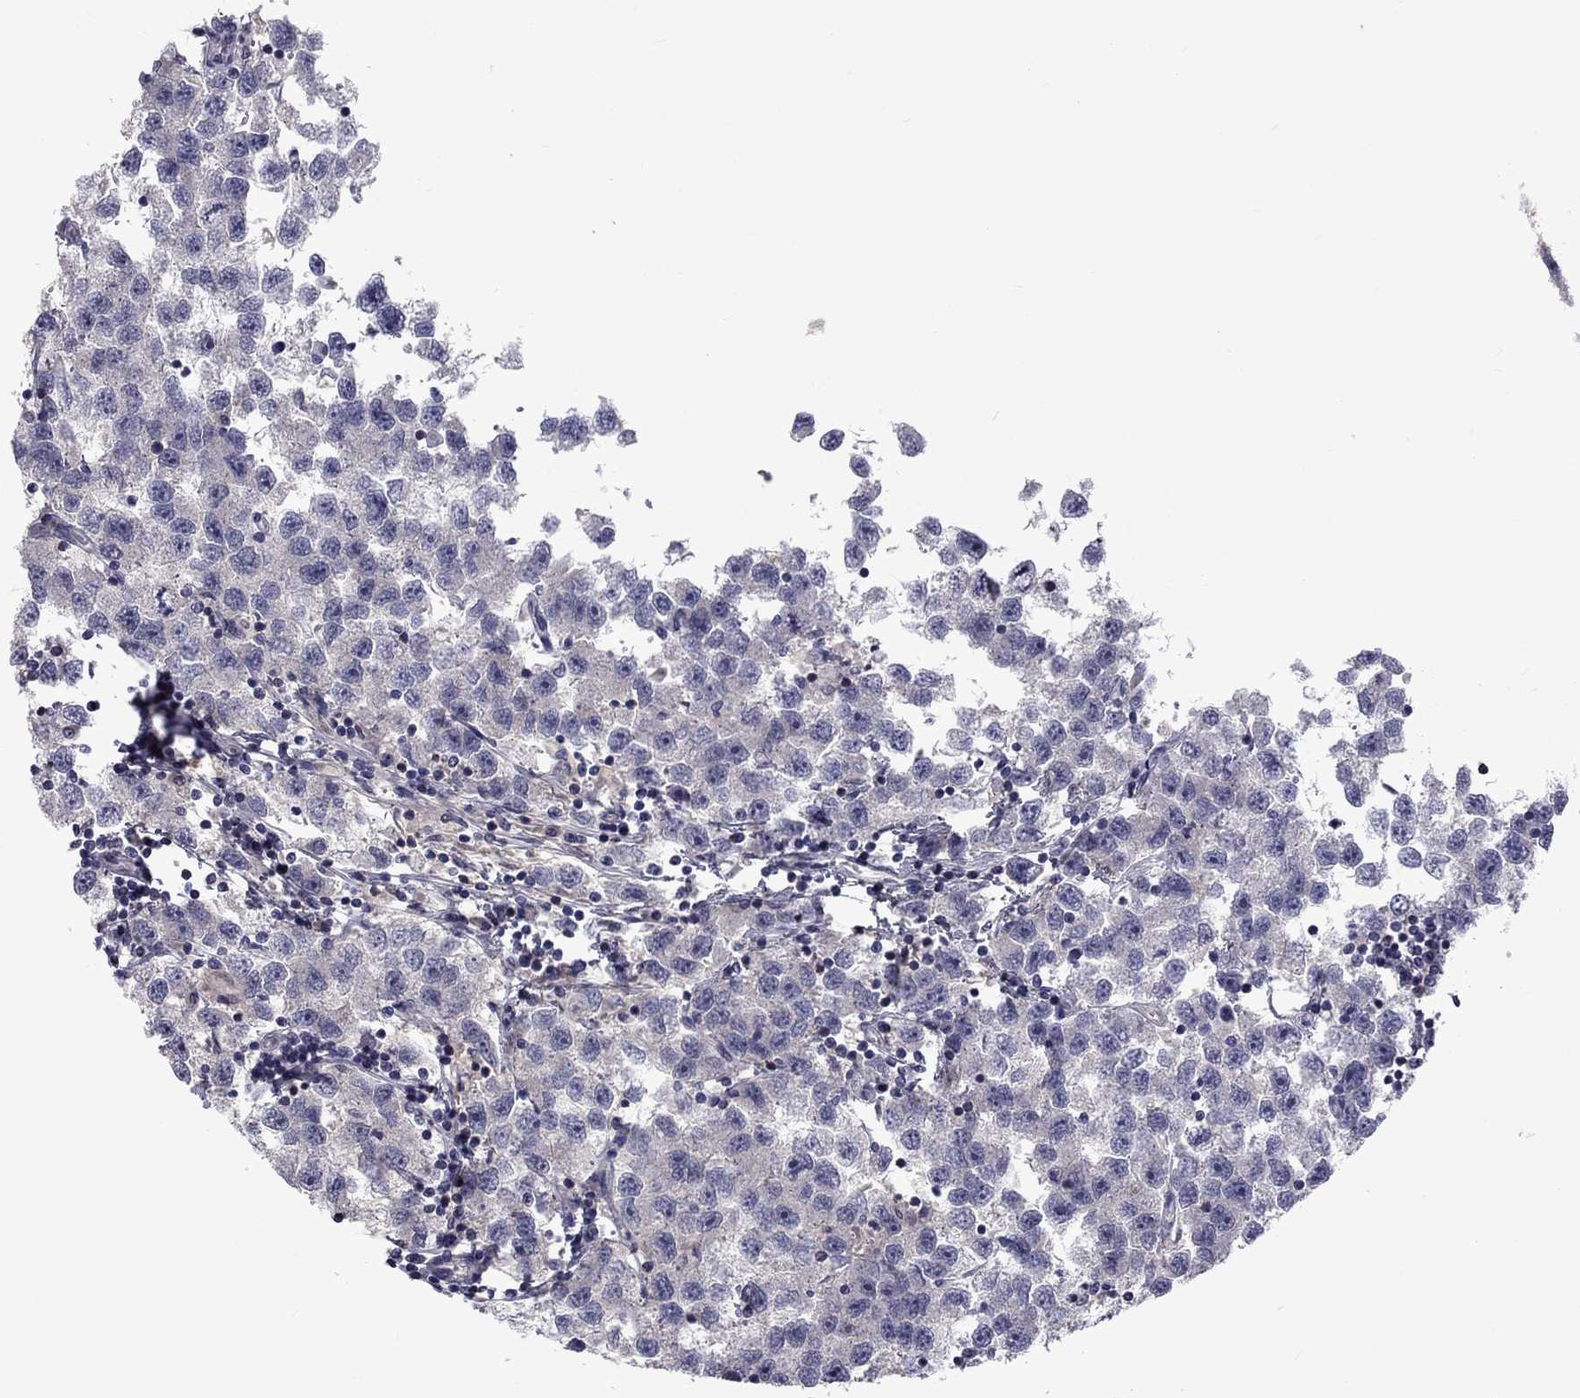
{"staining": {"intensity": "negative", "quantity": "none", "location": "none"}, "tissue": "testis cancer", "cell_type": "Tumor cells", "image_type": "cancer", "snomed": [{"axis": "morphology", "description": "Seminoma, NOS"}, {"axis": "topography", "description": "Testis"}], "caption": "IHC image of human testis seminoma stained for a protein (brown), which displays no staining in tumor cells.", "gene": "SNTA1", "patient": {"sex": "male", "age": 26}}